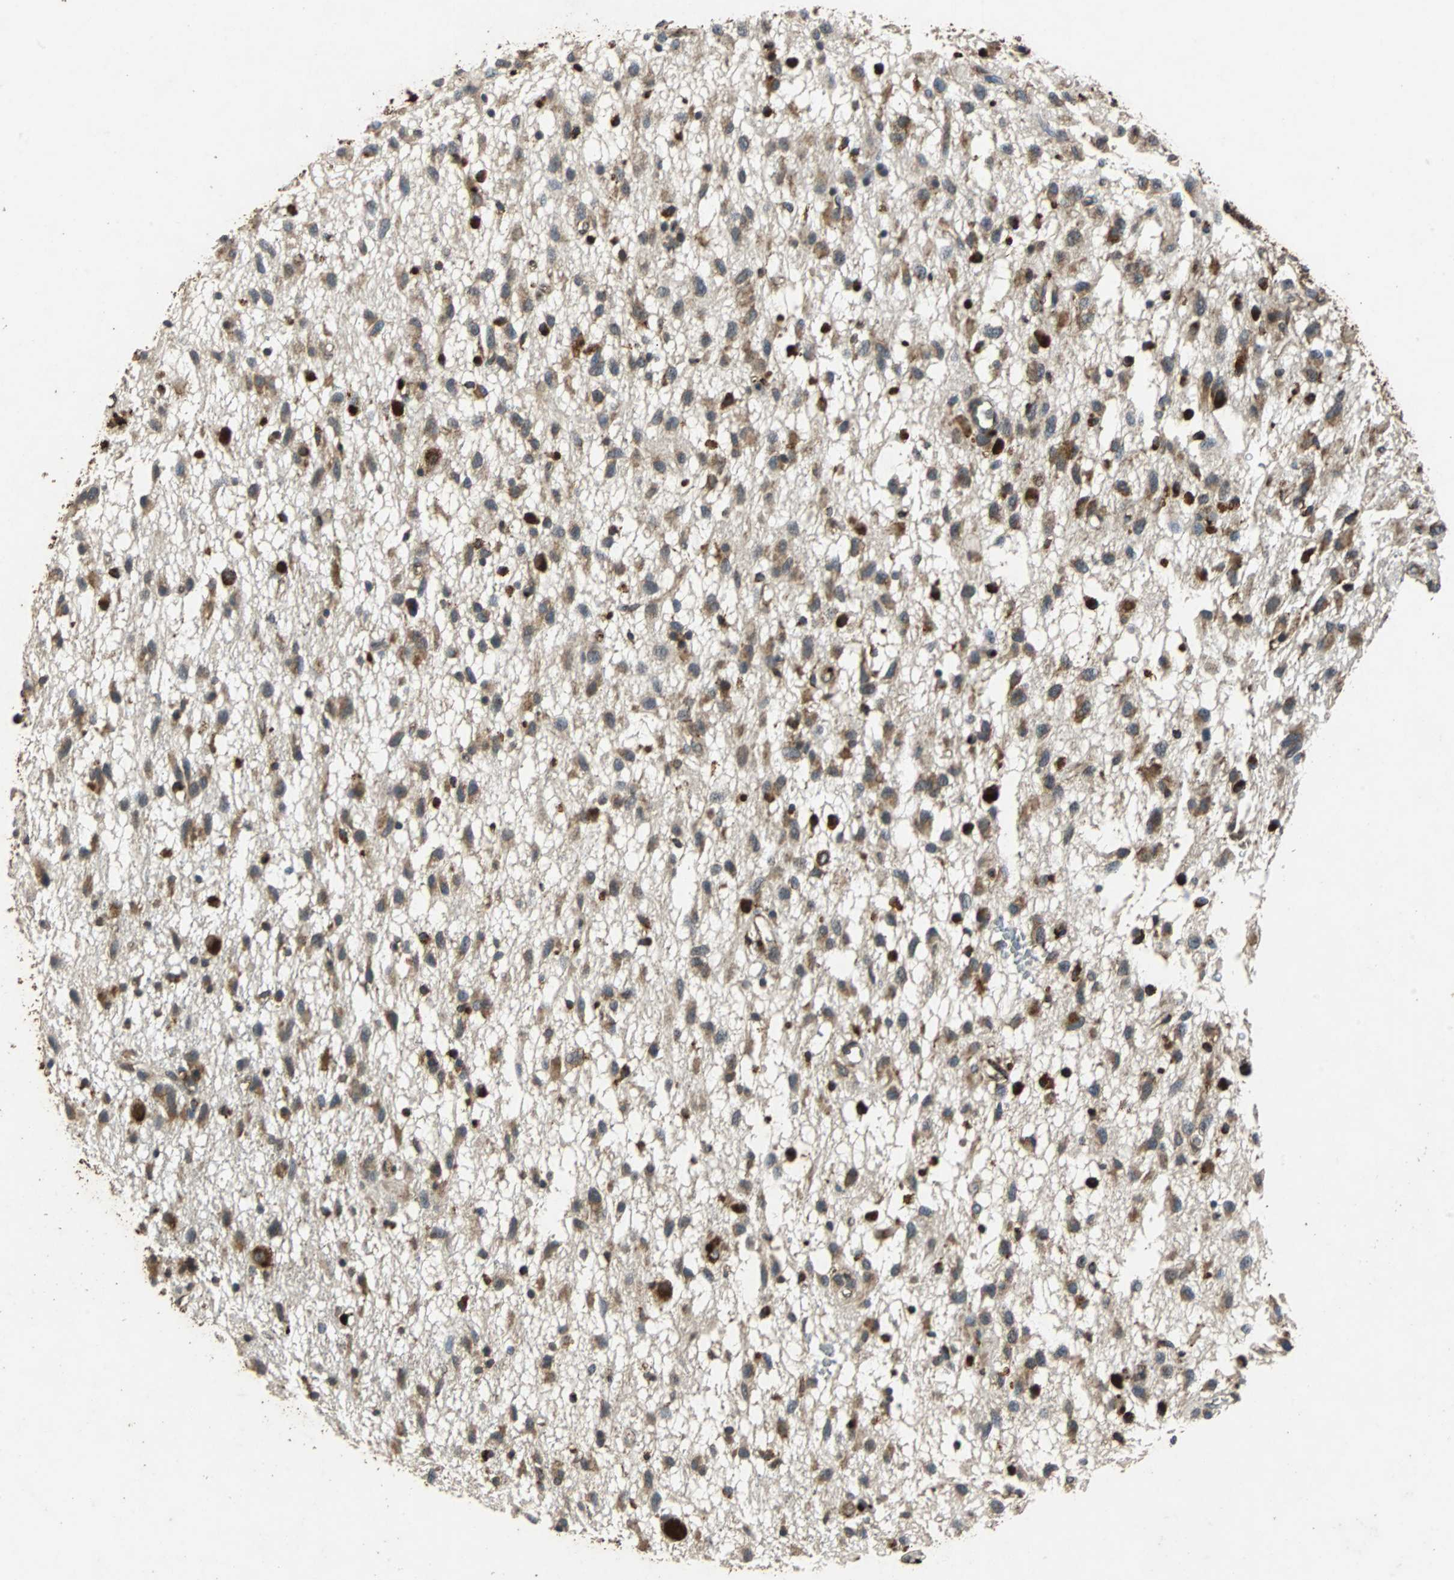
{"staining": {"intensity": "moderate", "quantity": ">75%", "location": "cytoplasmic/membranous"}, "tissue": "glioma", "cell_type": "Tumor cells", "image_type": "cancer", "snomed": [{"axis": "morphology", "description": "Glioma, malignant, Low grade"}, {"axis": "topography", "description": "Brain"}], "caption": "Human low-grade glioma (malignant) stained with a protein marker demonstrates moderate staining in tumor cells.", "gene": "NAA10", "patient": {"sex": "male", "age": 77}}